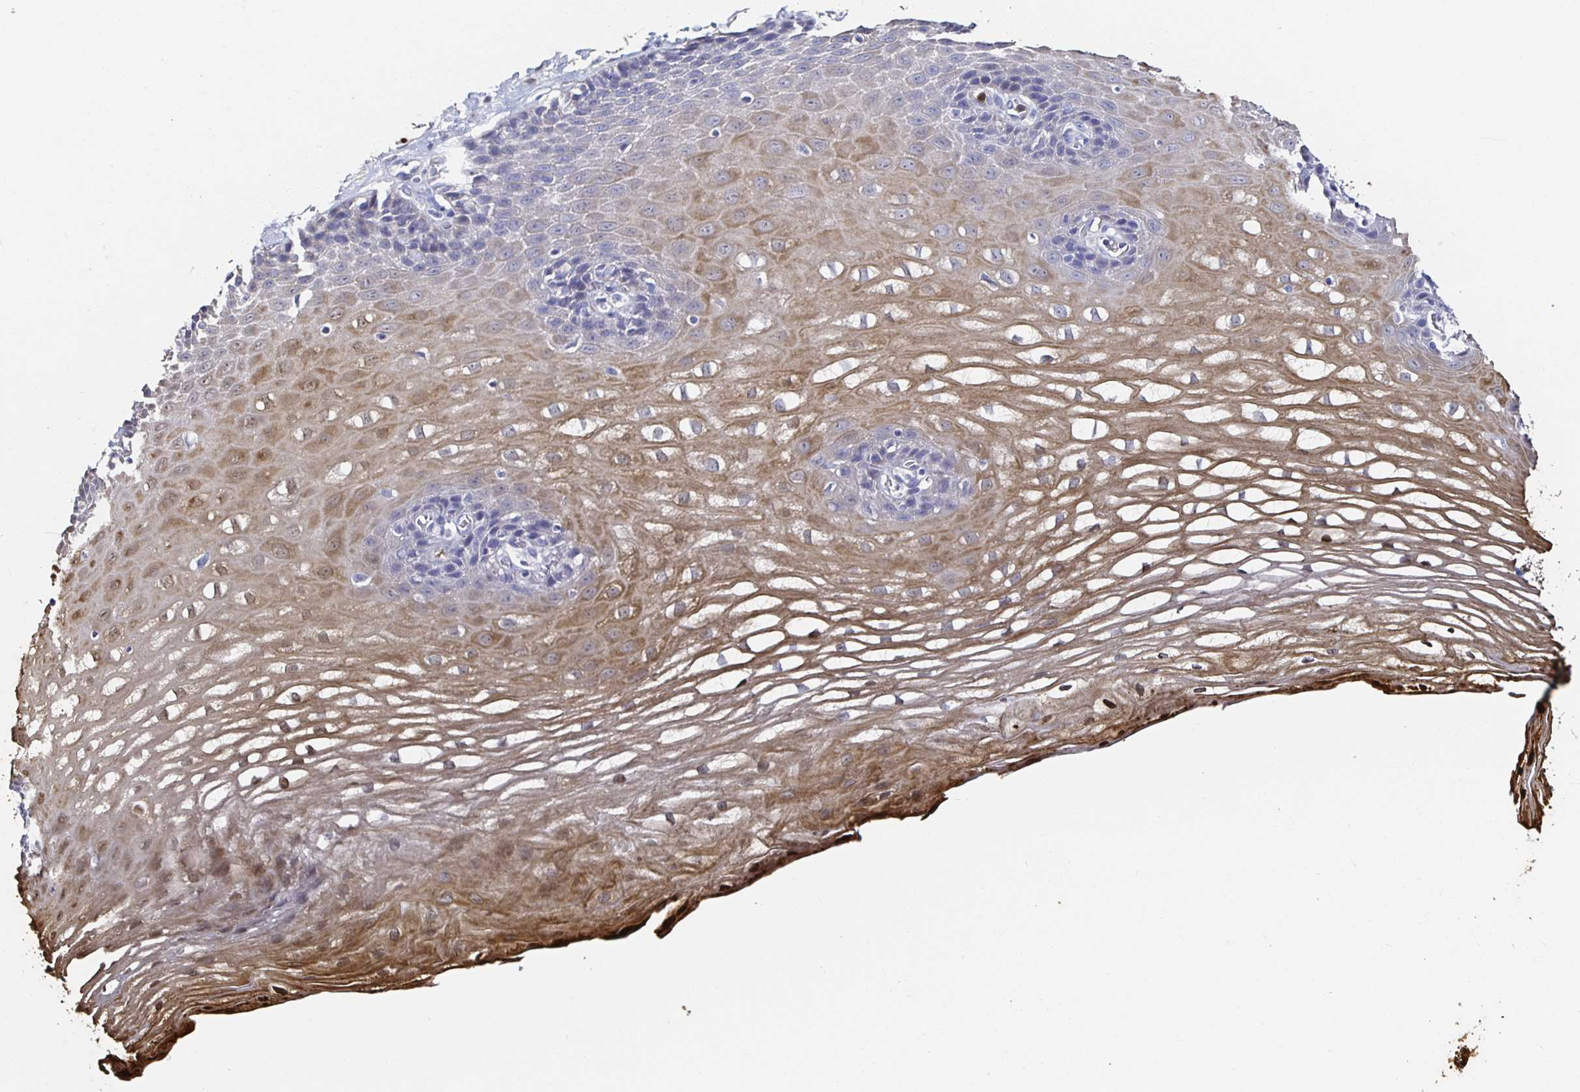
{"staining": {"intensity": "moderate", "quantity": "25%-75%", "location": "cytoplasmic/membranous,nuclear"}, "tissue": "esophagus", "cell_type": "Squamous epithelial cells", "image_type": "normal", "snomed": [{"axis": "morphology", "description": "Normal tissue, NOS"}, {"axis": "topography", "description": "Esophagus"}], "caption": "Moderate cytoplasmic/membranous,nuclear protein positivity is seen in approximately 25%-75% of squamous epithelial cells in esophagus.", "gene": "TLR4", "patient": {"sex": "male", "age": 62}}